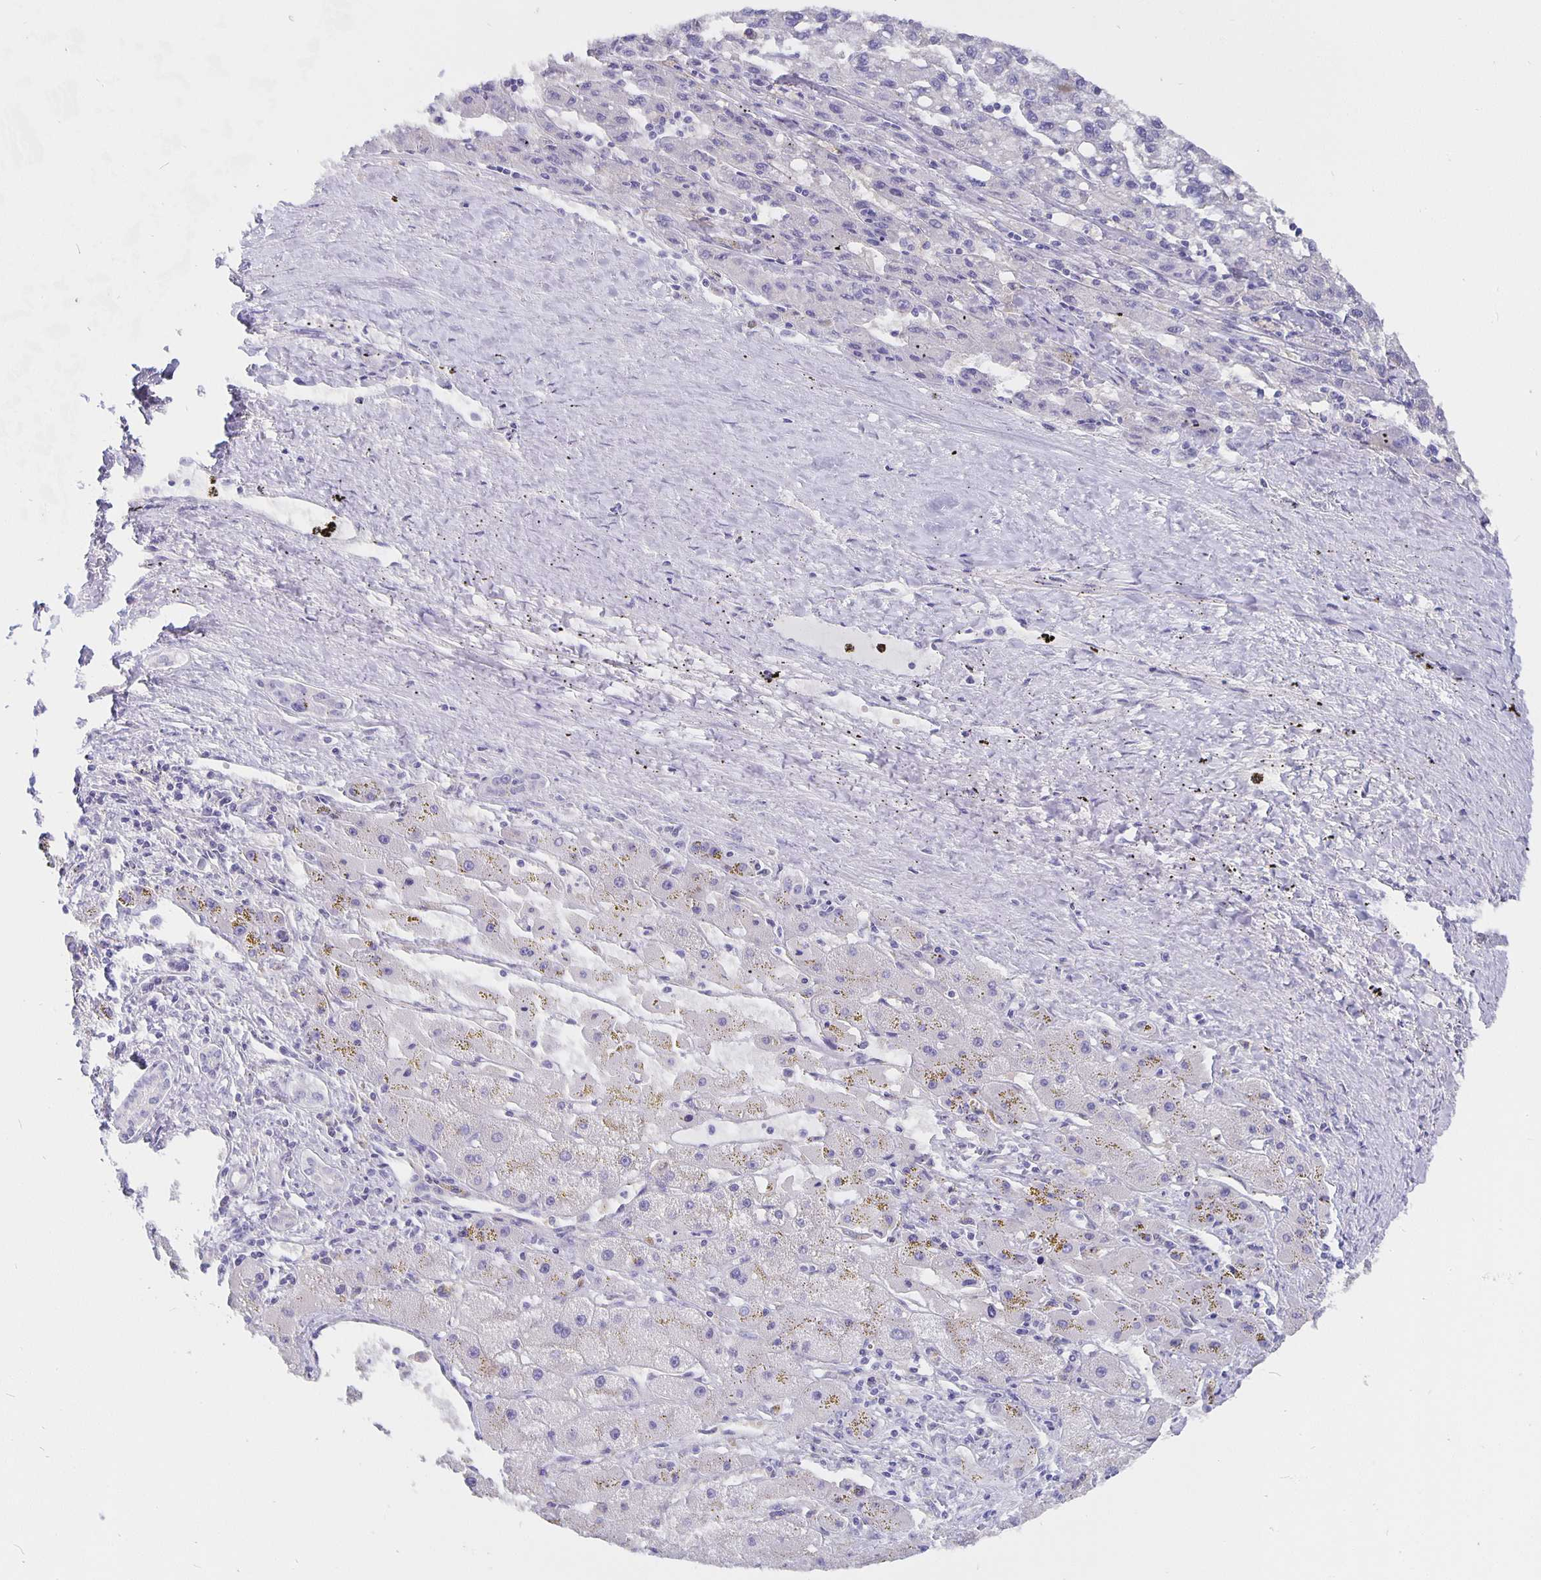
{"staining": {"intensity": "negative", "quantity": "none", "location": "none"}, "tissue": "liver cancer", "cell_type": "Tumor cells", "image_type": "cancer", "snomed": [{"axis": "morphology", "description": "Carcinoma, Hepatocellular, NOS"}, {"axis": "topography", "description": "Liver"}], "caption": "Tumor cells show no significant protein positivity in liver hepatocellular carcinoma.", "gene": "CFAP74", "patient": {"sex": "female", "age": 82}}